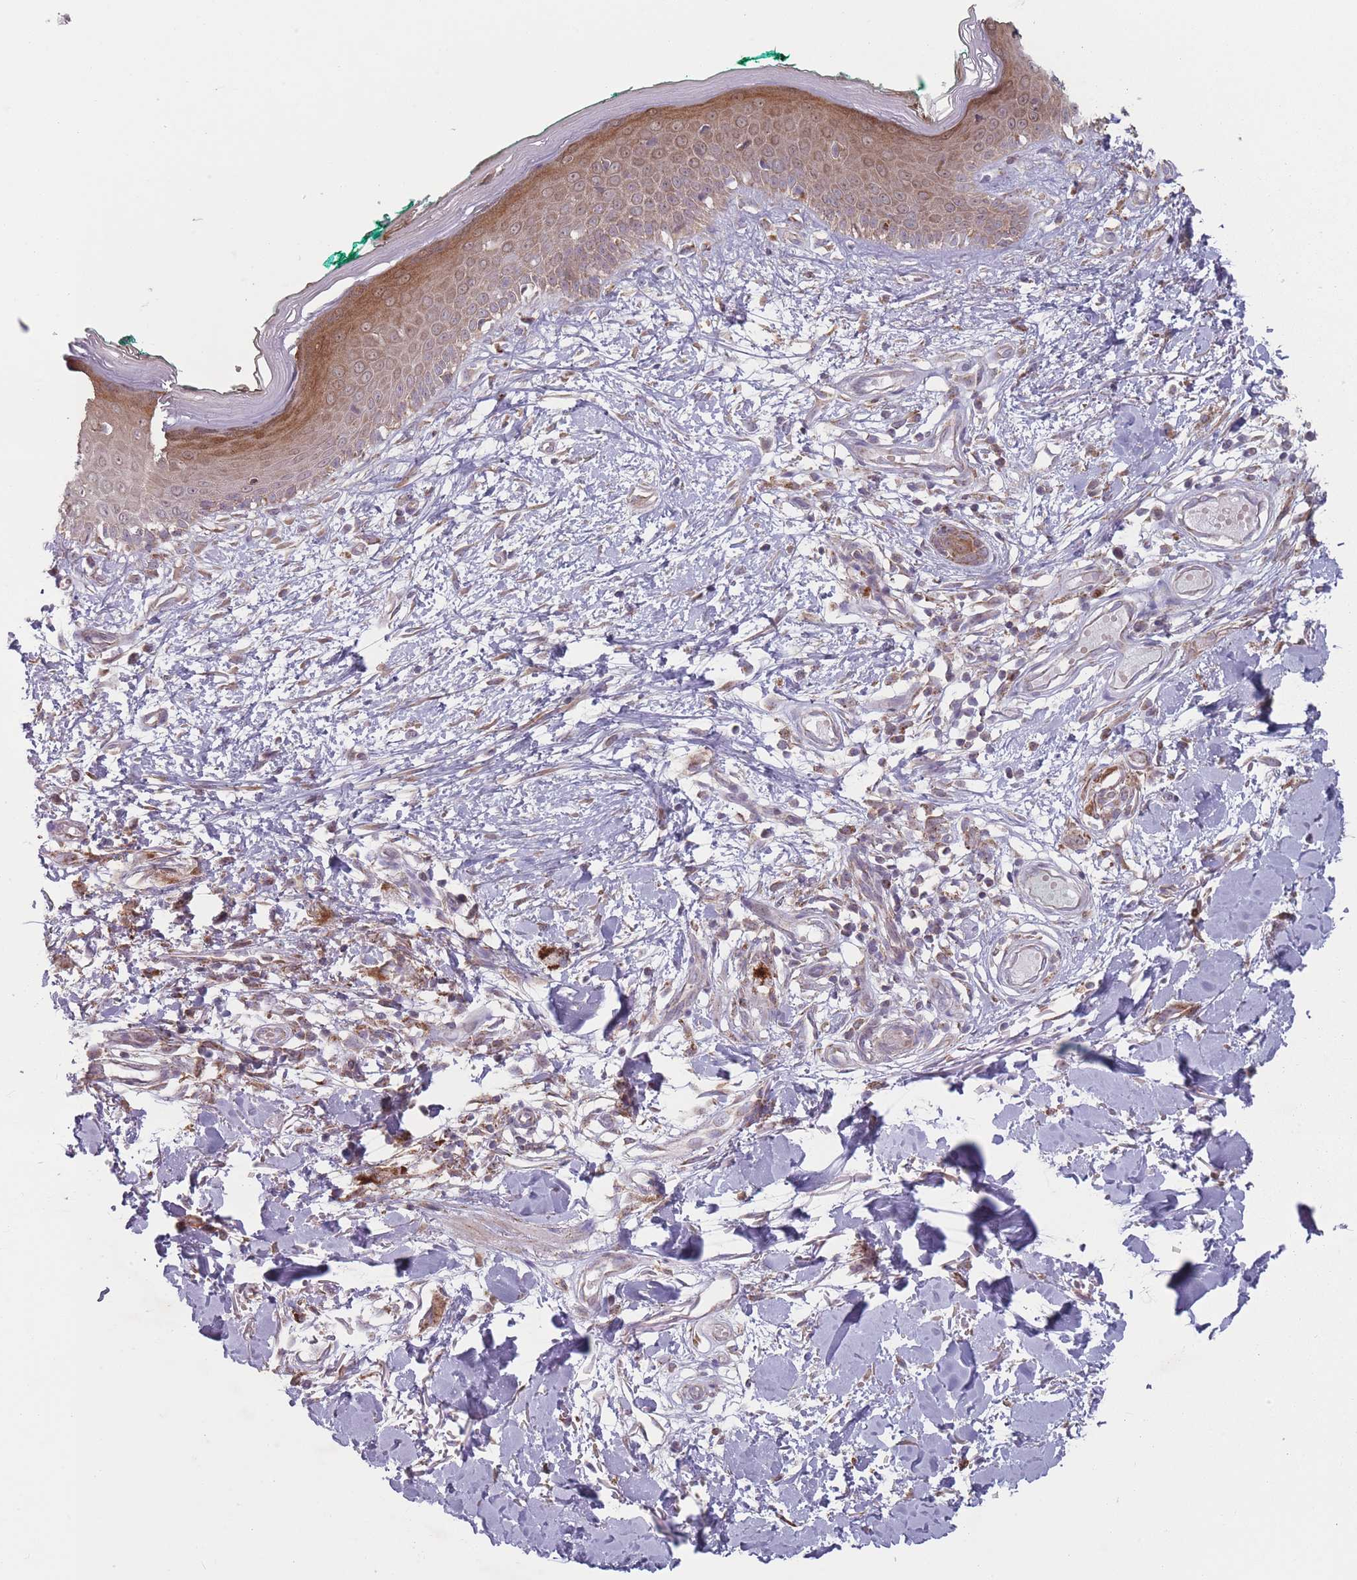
{"staining": {"intensity": "moderate", "quantity": ">75%", "location": "cytoplasmic/membranous"}, "tissue": "skin", "cell_type": "Fibroblasts", "image_type": "normal", "snomed": [{"axis": "morphology", "description": "Normal tissue, NOS"}, {"axis": "morphology", "description": "Malignant melanoma, NOS"}, {"axis": "topography", "description": "Skin"}], "caption": "Skin stained for a protein (brown) demonstrates moderate cytoplasmic/membranous positive staining in approximately >75% of fibroblasts.", "gene": "OR10Q1", "patient": {"sex": "male", "age": 62}}